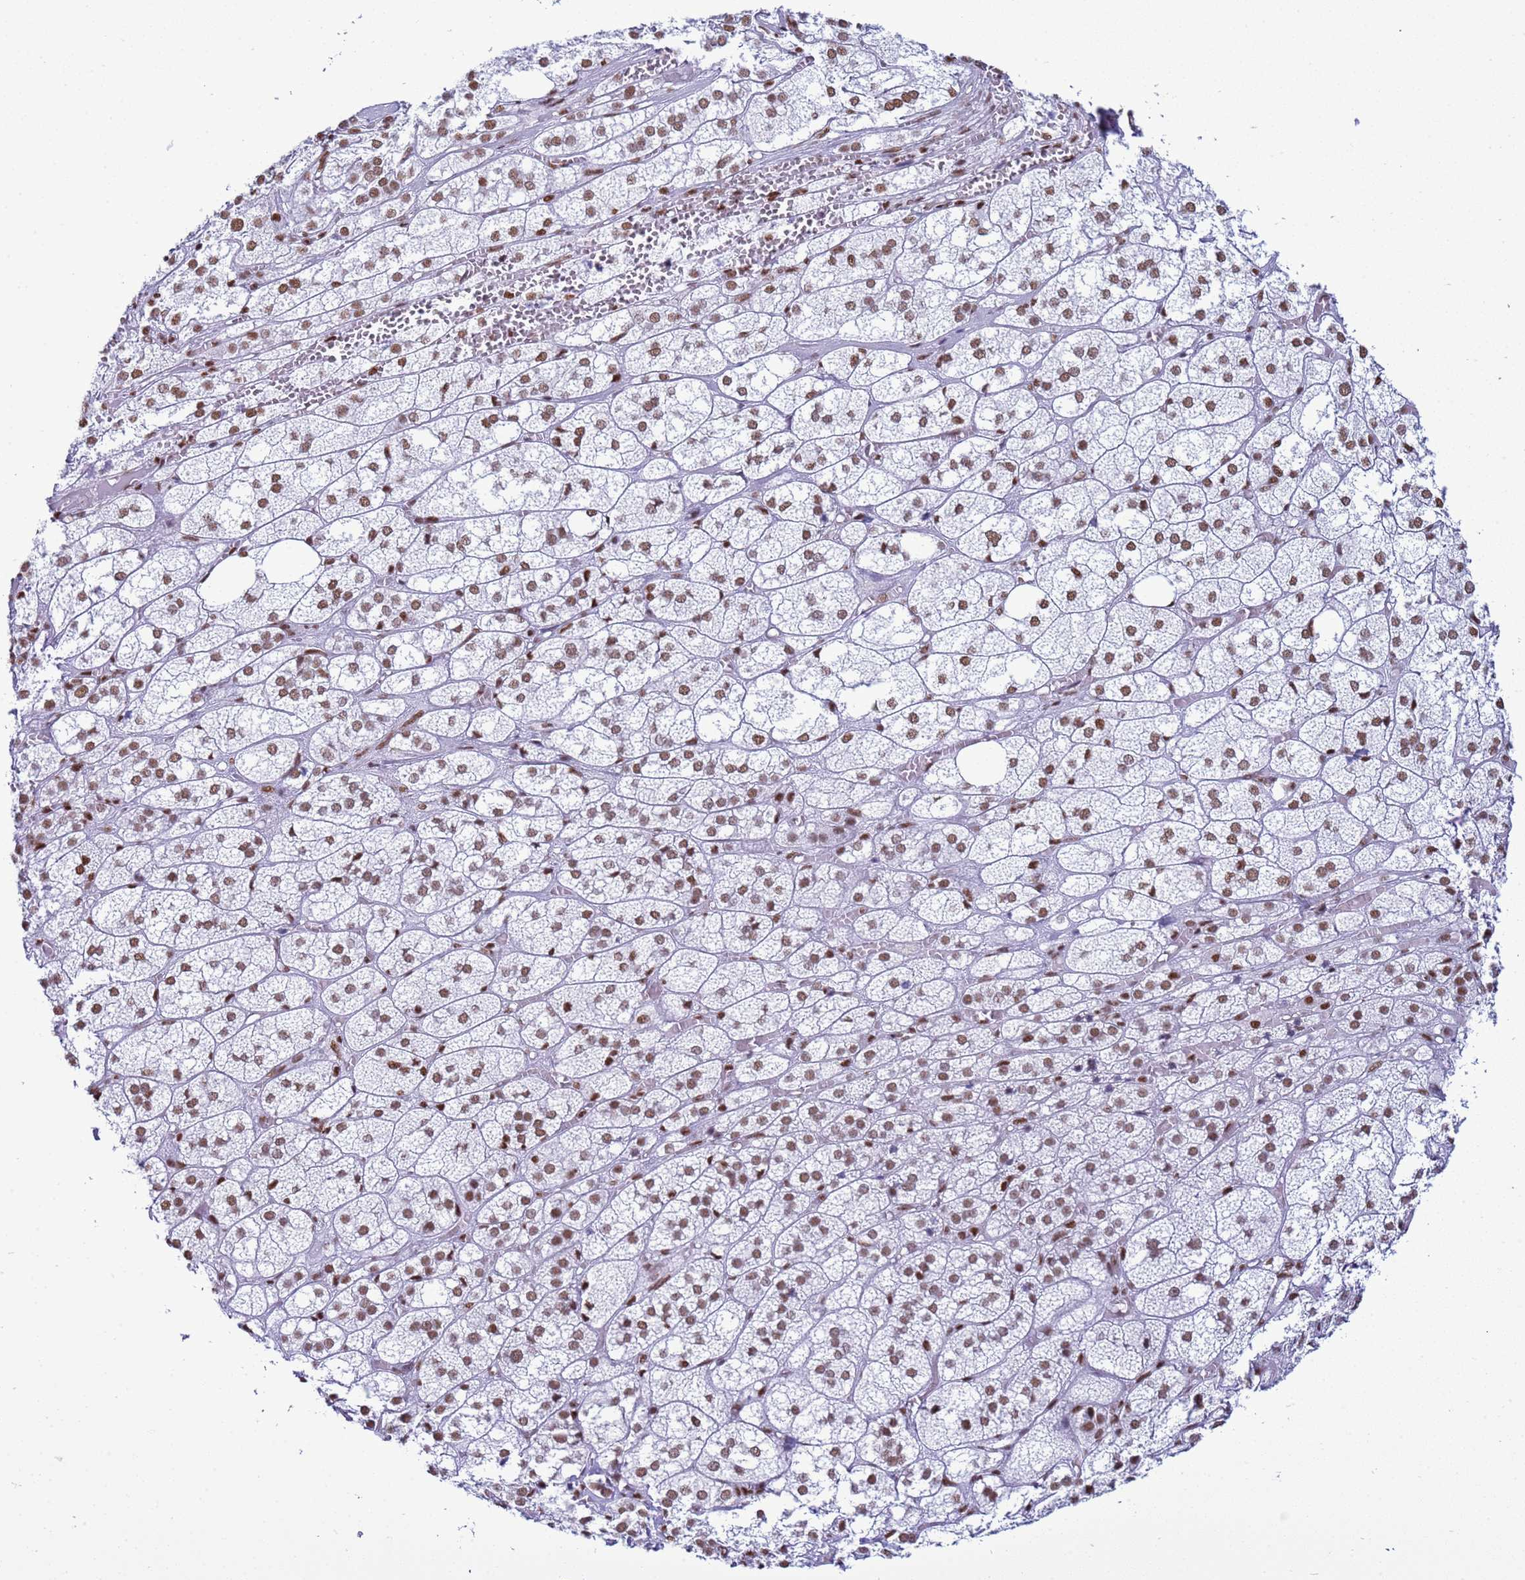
{"staining": {"intensity": "moderate", "quantity": ">75%", "location": "nuclear"}, "tissue": "adrenal gland", "cell_type": "Glandular cells", "image_type": "normal", "snomed": [{"axis": "morphology", "description": "Normal tissue, NOS"}, {"axis": "topography", "description": "Adrenal gland"}], "caption": "This is a micrograph of IHC staining of normal adrenal gland, which shows moderate positivity in the nuclear of glandular cells.", "gene": "RALY", "patient": {"sex": "female", "age": 61}}